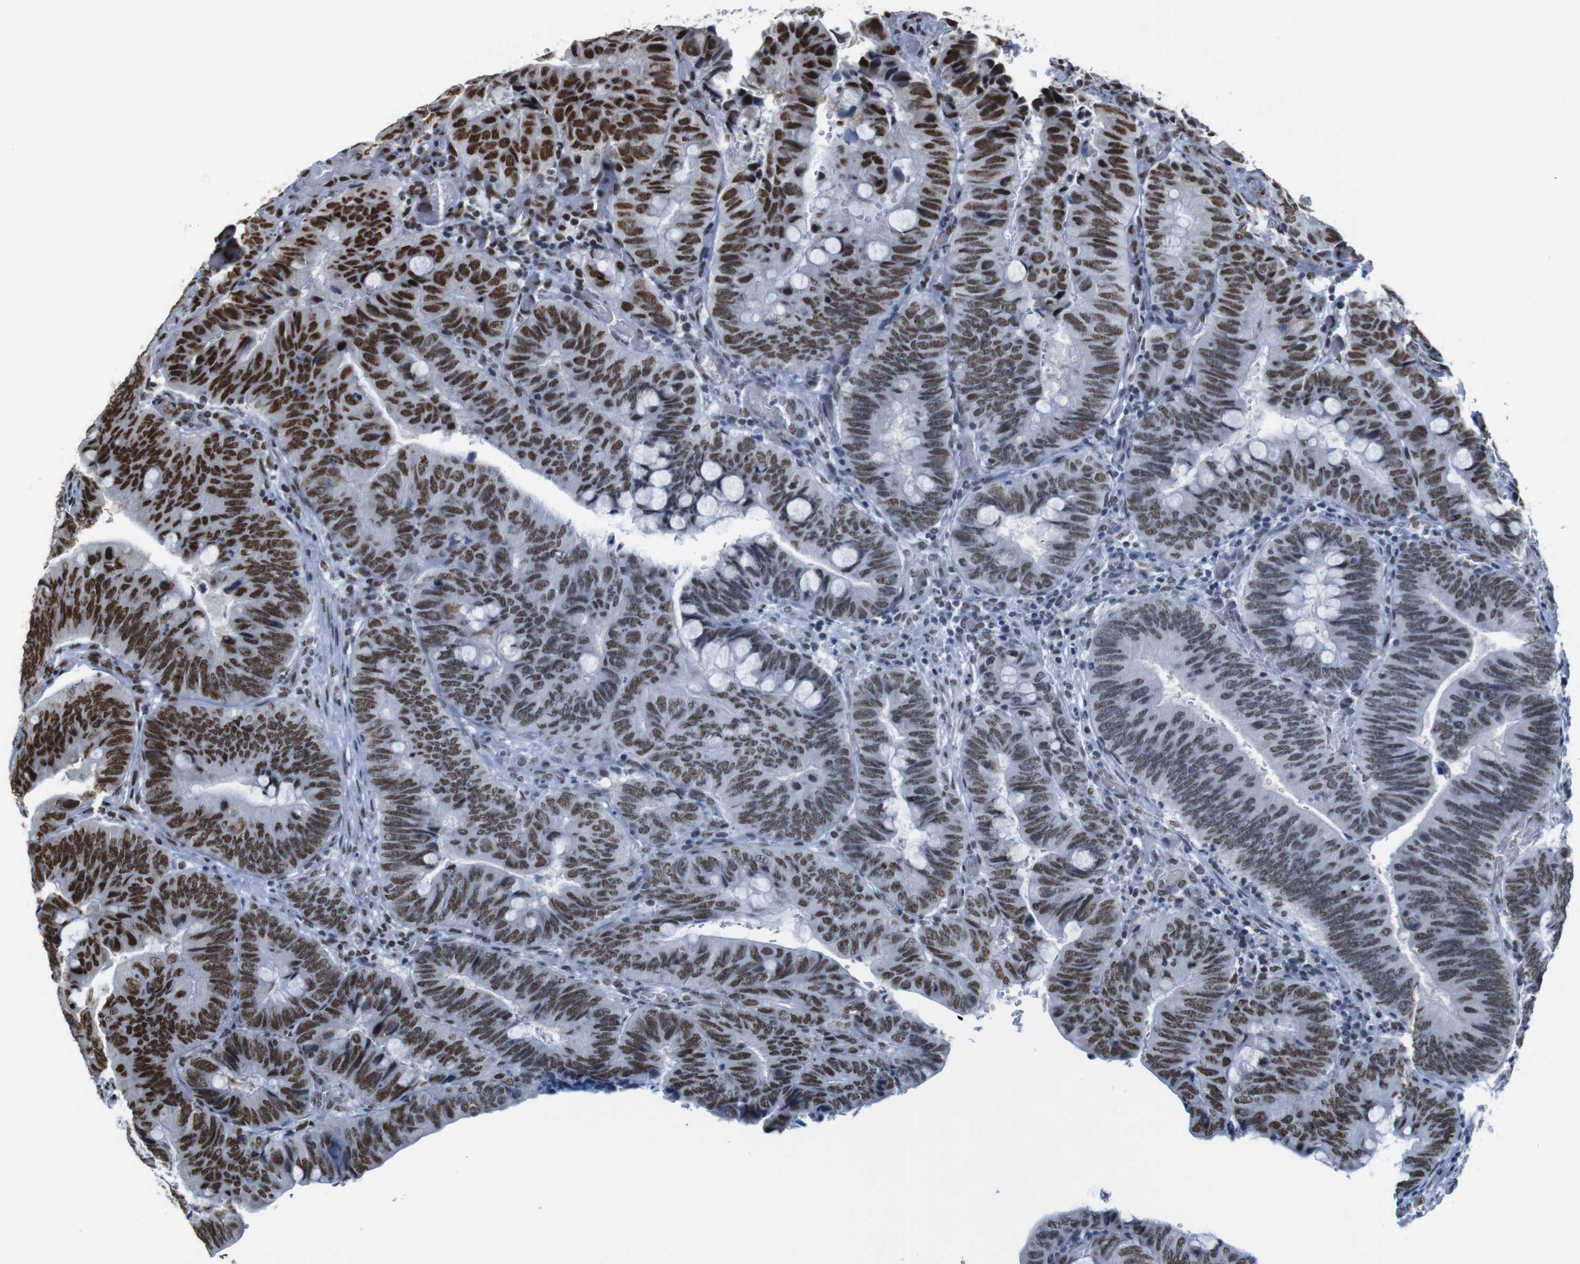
{"staining": {"intensity": "strong", "quantity": "25%-75%", "location": "nuclear"}, "tissue": "colorectal cancer", "cell_type": "Tumor cells", "image_type": "cancer", "snomed": [{"axis": "morphology", "description": "Normal tissue, NOS"}, {"axis": "morphology", "description": "Adenocarcinoma, NOS"}, {"axis": "topography", "description": "Rectum"}, {"axis": "topography", "description": "Peripheral nerve tissue"}], "caption": "IHC staining of colorectal cancer, which demonstrates high levels of strong nuclear expression in approximately 25%-75% of tumor cells indicating strong nuclear protein expression. The staining was performed using DAB (brown) for protein detection and nuclei were counterstained in hematoxylin (blue).", "gene": "ROMO1", "patient": {"sex": "male", "age": 92}}